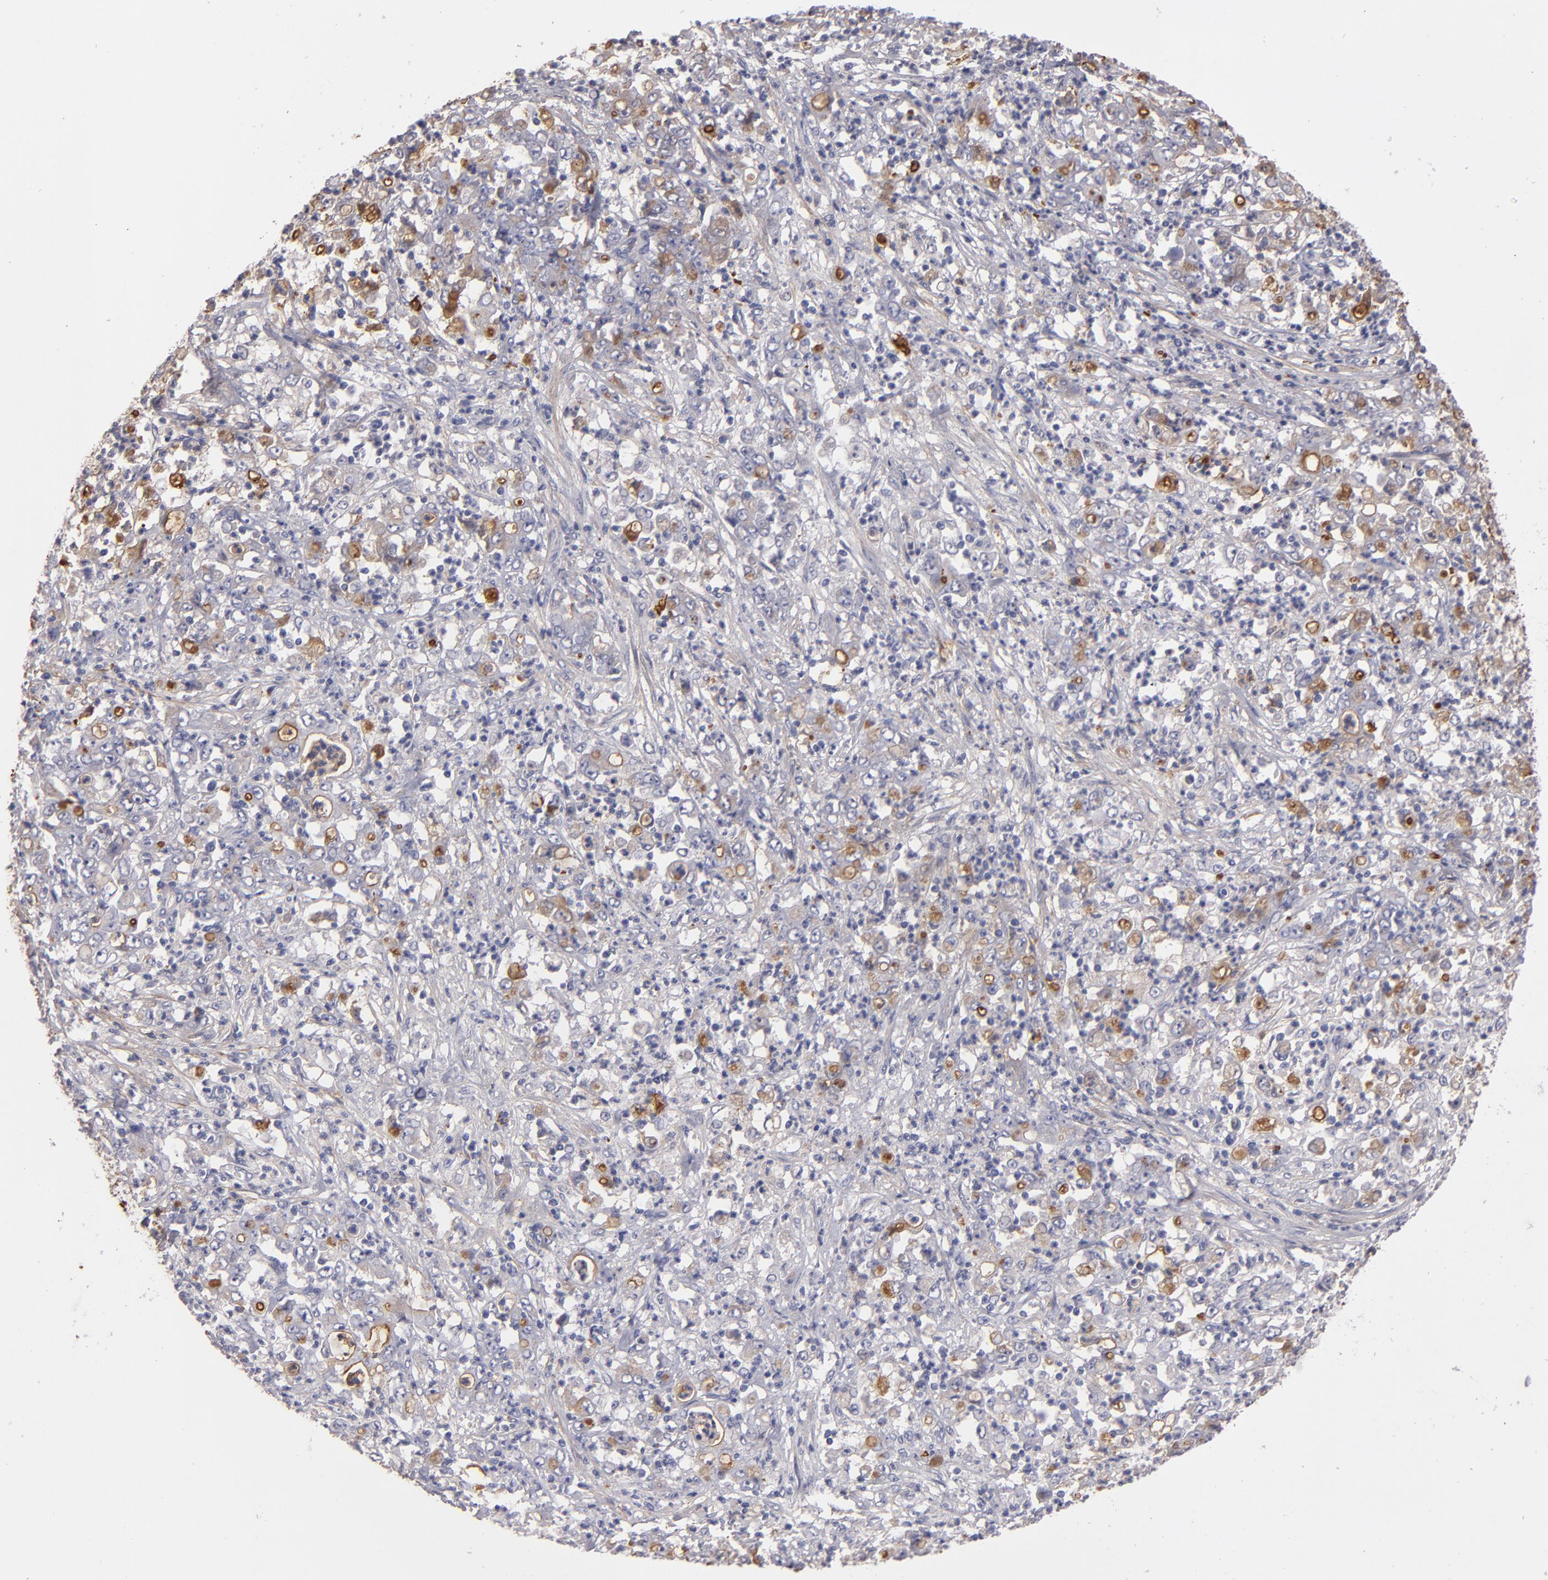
{"staining": {"intensity": "negative", "quantity": "none", "location": "none"}, "tissue": "stomach cancer", "cell_type": "Tumor cells", "image_type": "cancer", "snomed": [{"axis": "morphology", "description": "Adenocarcinoma, NOS"}, {"axis": "topography", "description": "Stomach, lower"}], "caption": "This is an immunohistochemistry micrograph of human stomach cancer. There is no positivity in tumor cells.", "gene": "FBLN1", "patient": {"sex": "female", "age": 71}}